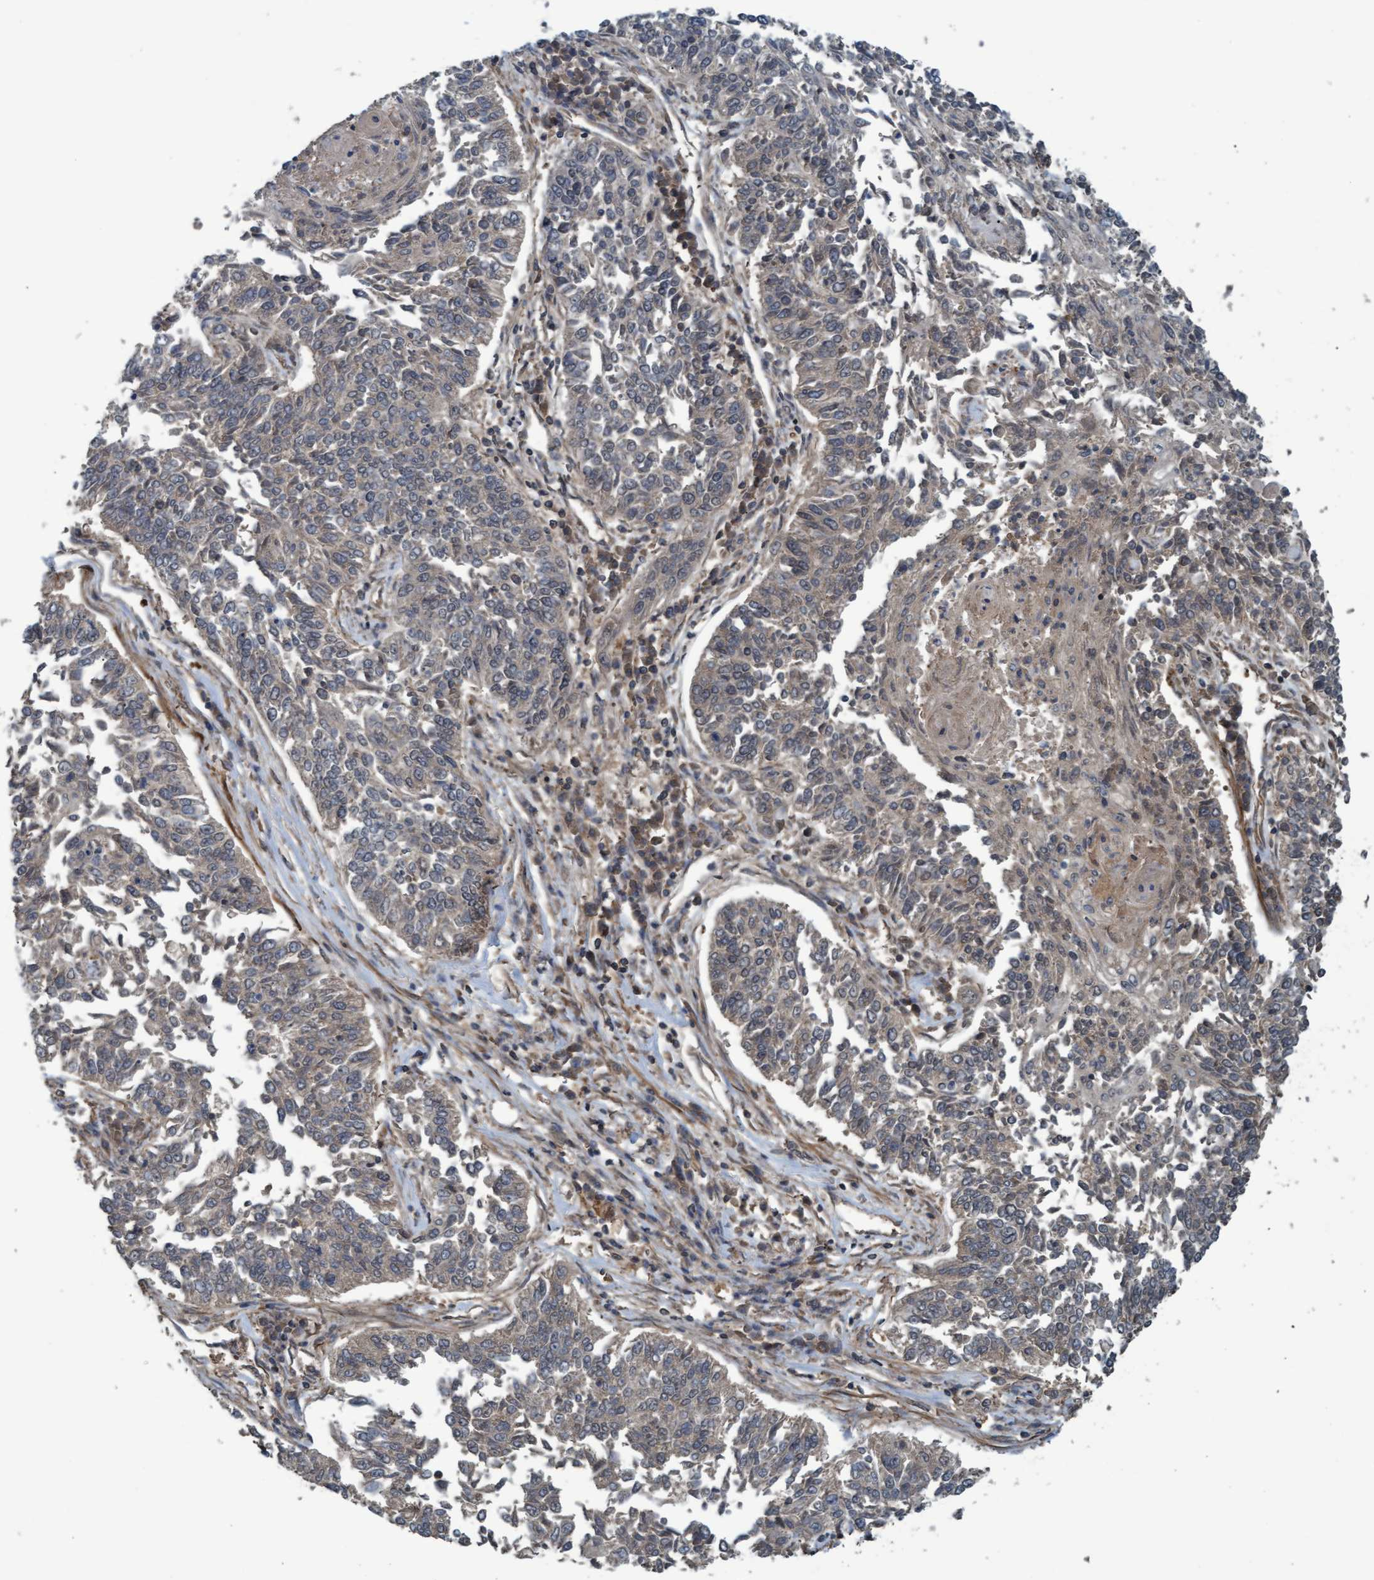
{"staining": {"intensity": "weak", "quantity": "<25%", "location": "cytoplasmic/membranous"}, "tissue": "lung cancer", "cell_type": "Tumor cells", "image_type": "cancer", "snomed": [{"axis": "morphology", "description": "Normal tissue, NOS"}, {"axis": "morphology", "description": "Squamous cell carcinoma, NOS"}, {"axis": "topography", "description": "Cartilage tissue"}, {"axis": "topography", "description": "Bronchus"}, {"axis": "topography", "description": "Lung"}], "caption": "This is an immunohistochemistry (IHC) photomicrograph of human lung cancer. There is no staining in tumor cells.", "gene": "GGT6", "patient": {"sex": "female", "age": 49}}